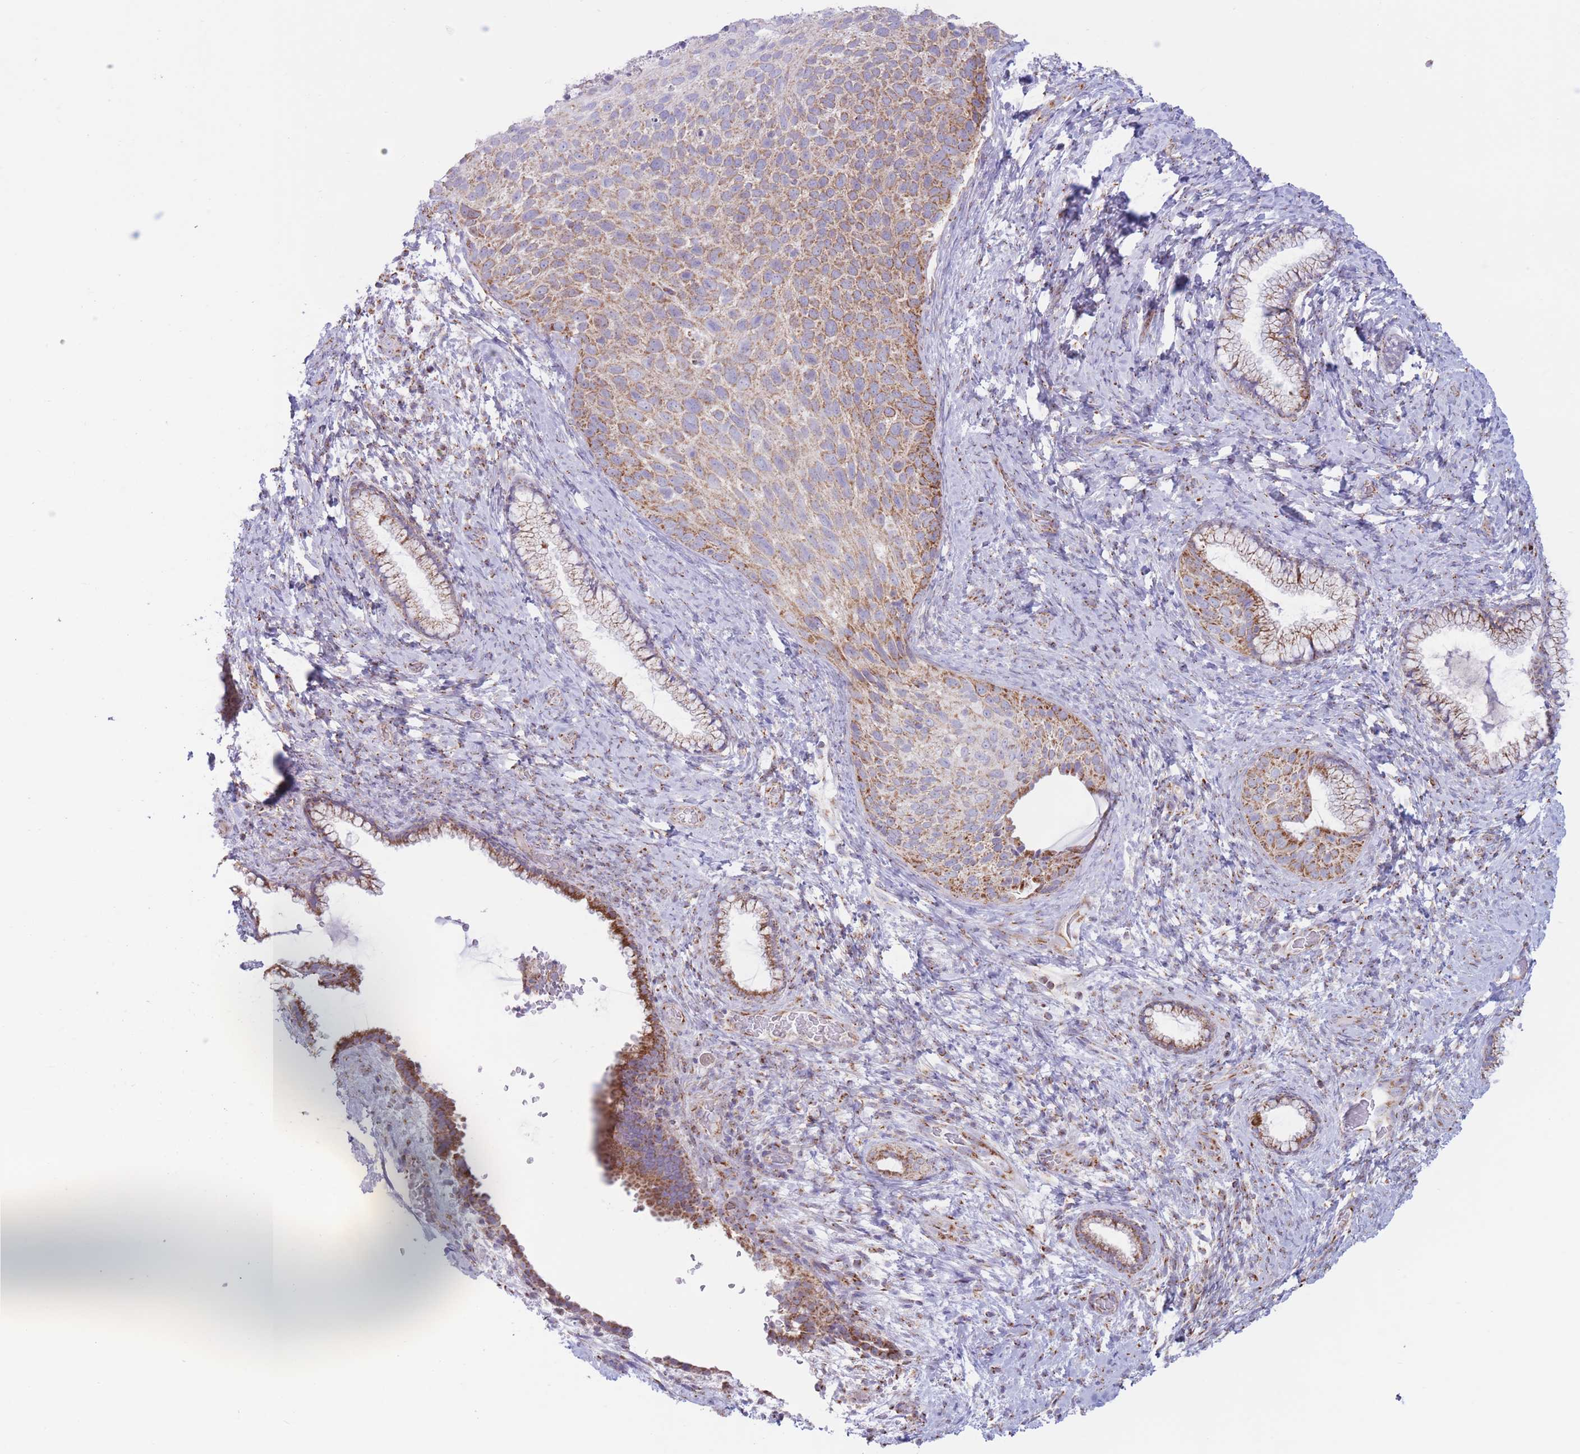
{"staining": {"intensity": "moderate", "quantity": ">75%", "location": "cytoplasmic/membranous"}, "tissue": "cervical cancer", "cell_type": "Tumor cells", "image_type": "cancer", "snomed": [{"axis": "morphology", "description": "Squamous cell carcinoma, NOS"}, {"axis": "topography", "description": "Cervix"}], "caption": "A brown stain shows moderate cytoplasmic/membranous staining of a protein in cervical cancer tumor cells. (brown staining indicates protein expression, while blue staining denotes nuclei).", "gene": "MPND", "patient": {"sex": "female", "age": 80}}